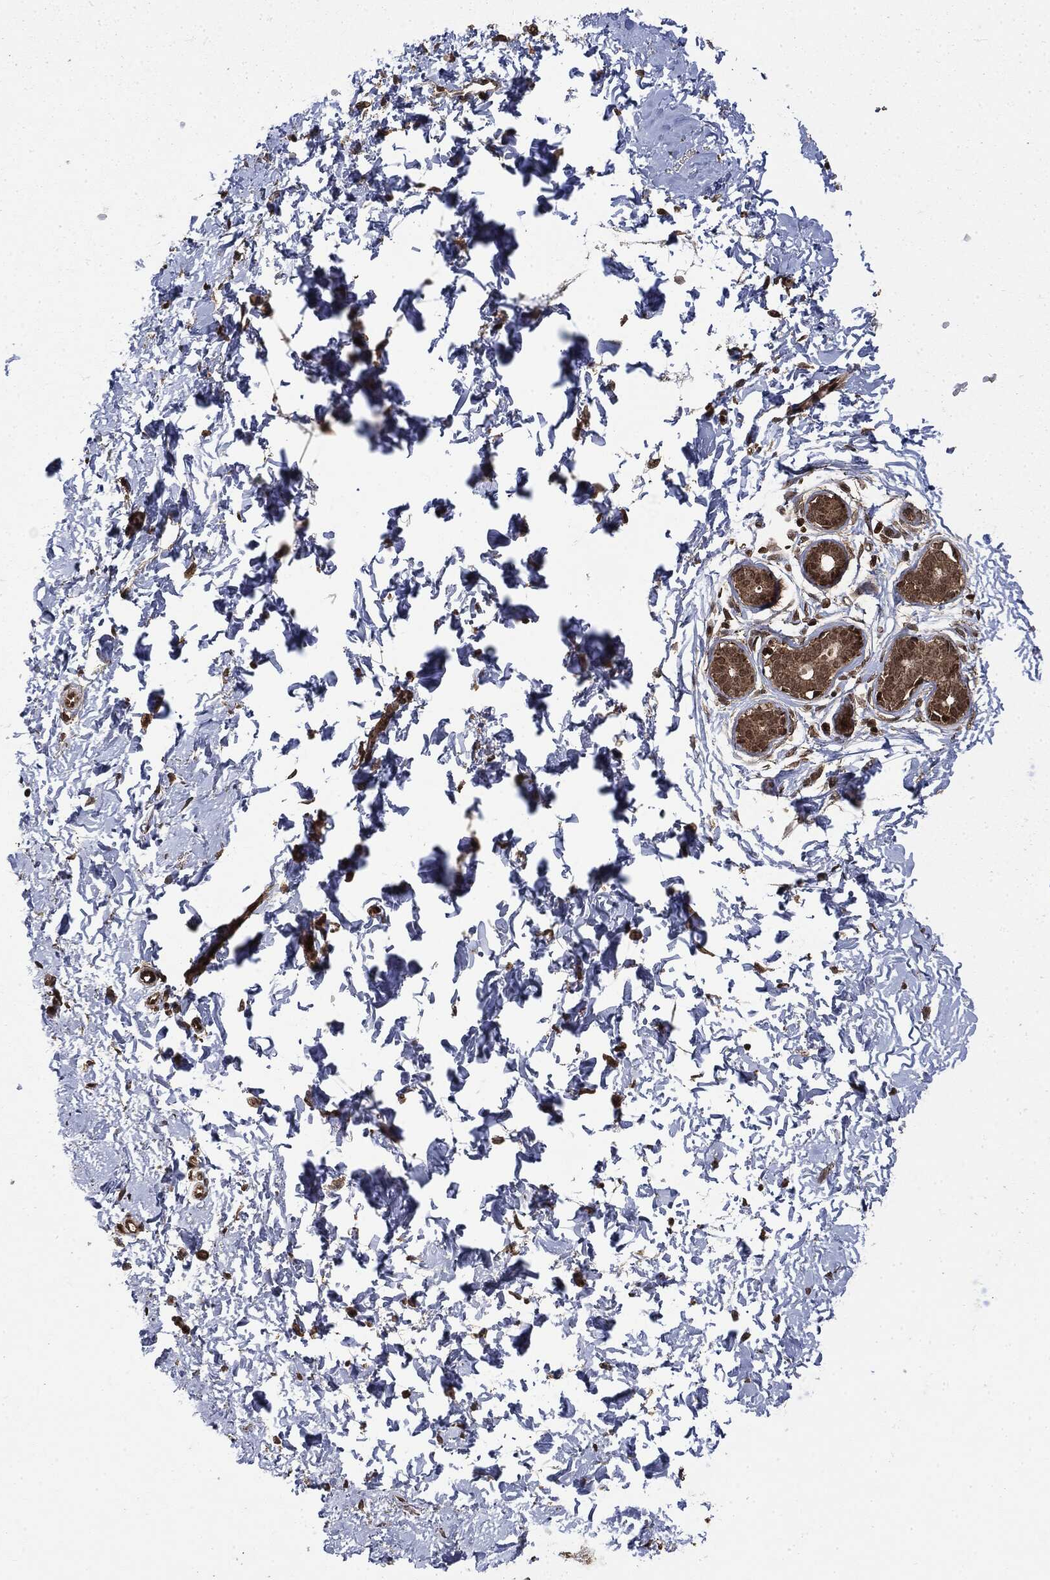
{"staining": {"intensity": "moderate", "quantity": ">75%", "location": "nuclear"}, "tissue": "breast", "cell_type": "Adipocytes", "image_type": "normal", "snomed": [{"axis": "morphology", "description": "Normal tissue, NOS"}, {"axis": "topography", "description": "Breast"}], "caption": "A medium amount of moderate nuclear positivity is seen in approximately >75% of adipocytes in normal breast. (DAB (3,3'-diaminobenzidine) IHC with brightfield microscopy, high magnification).", "gene": "CTDP1", "patient": {"sex": "female", "age": 37}}